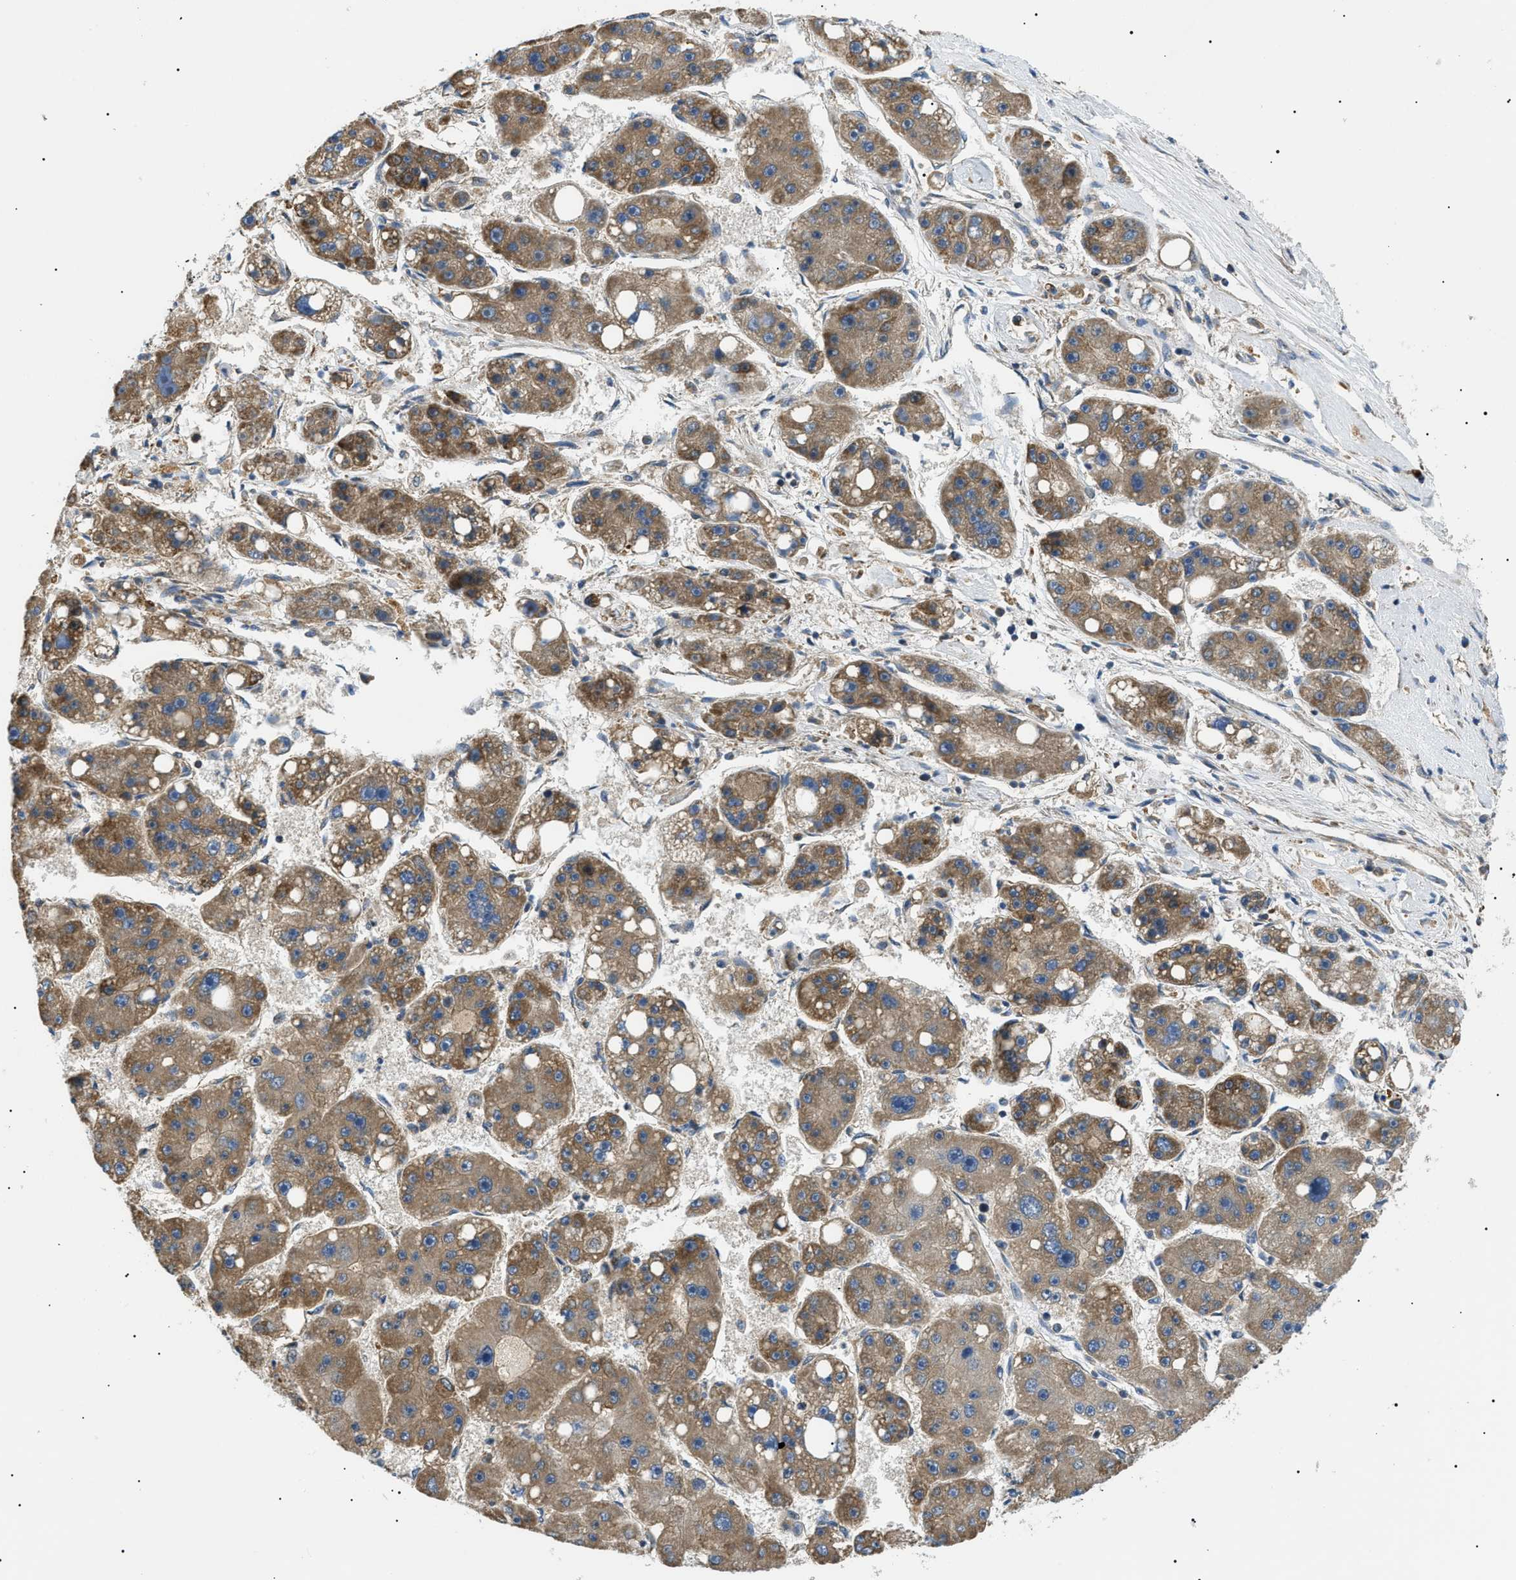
{"staining": {"intensity": "moderate", "quantity": ">75%", "location": "cytoplasmic/membranous"}, "tissue": "liver cancer", "cell_type": "Tumor cells", "image_type": "cancer", "snomed": [{"axis": "morphology", "description": "Carcinoma, Hepatocellular, NOS"}, {"axis": "topography", "description": "Liver"}], "caption": "Moderate cytoplasmic/membranous expression is present in about >75% of tumor cells in hepatocellular carcinoma (liver).", "gene": "SRPK1", "patient": {"sex": "female", "age": 61}}